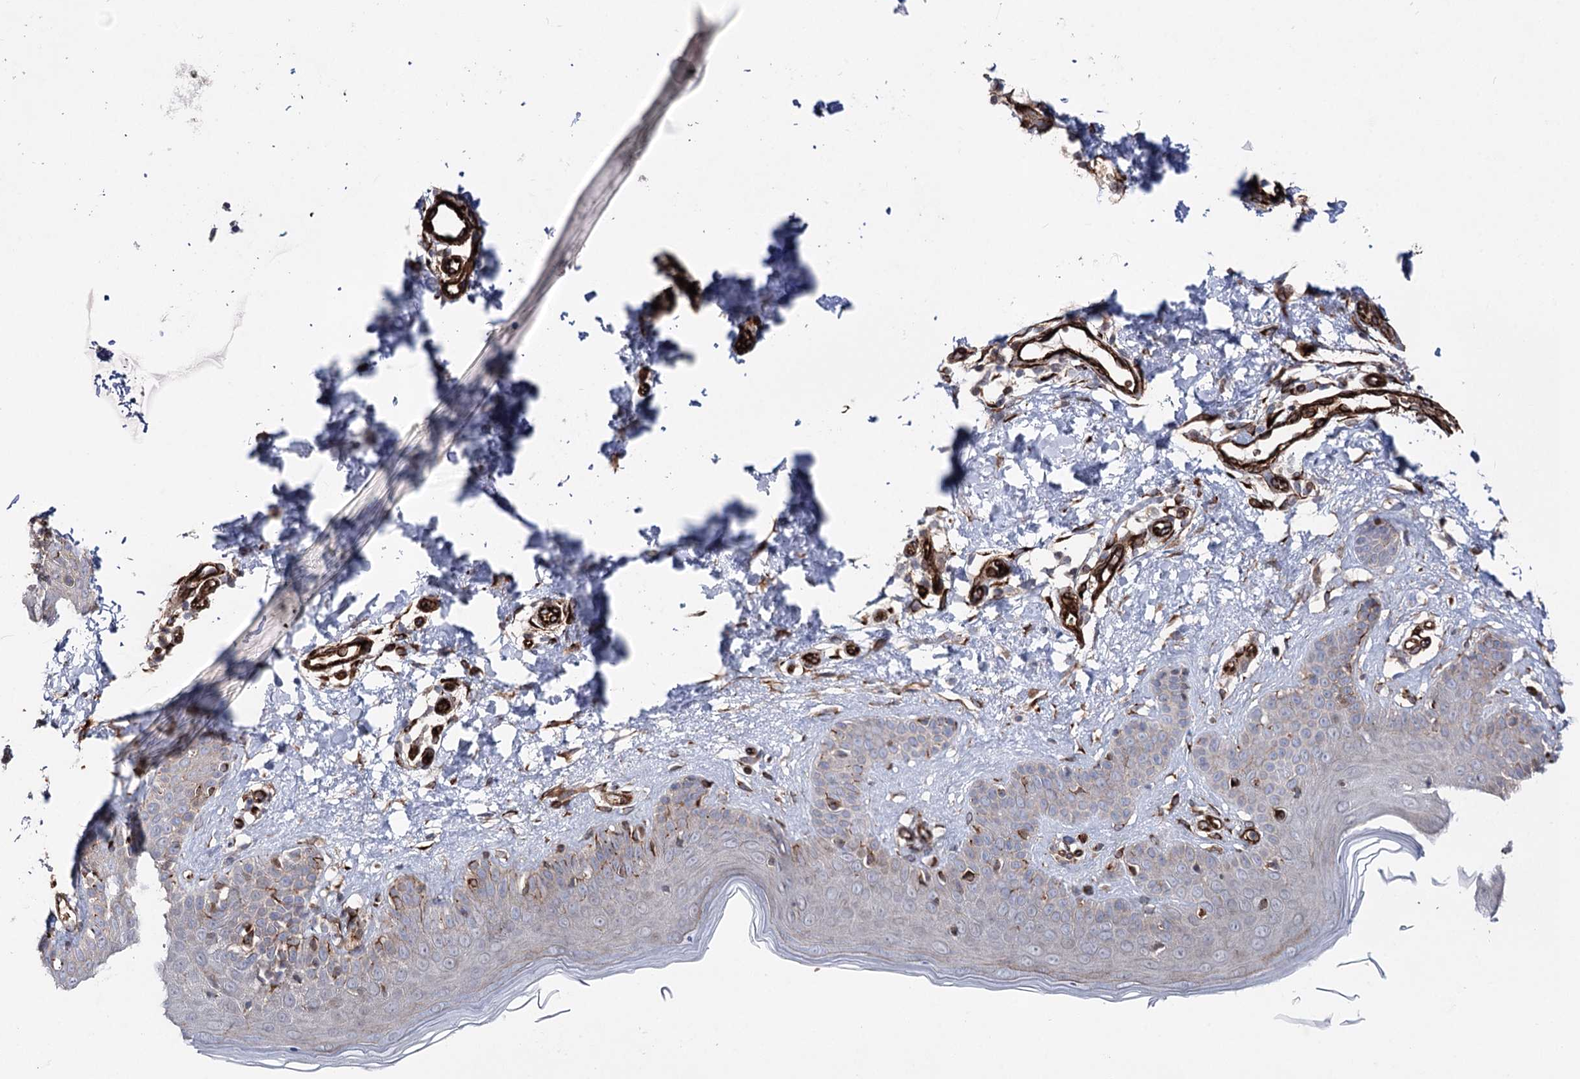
{"staining": {"intensity": "strong", "quantity": ">75%", "location": "cytoplasmic/membranous"}, "tissue": "skin", "cell_type": "Fibroblasts", "image_type": "normal", "snomed": [{"axis": "morphology", "description": "Normal tissue, NOS"}, {"axis": "topography", "description": "Skin"}], "caption": "DAB (3,3'-diaminobenzidine) immunohistochemical staining of benign skin reveals strong cytoplasmic/membranous protein expression in about >75% of fibroblasts.", "gene": "ARHGAP20", "patient": {"sex": "male", "age": 52}}